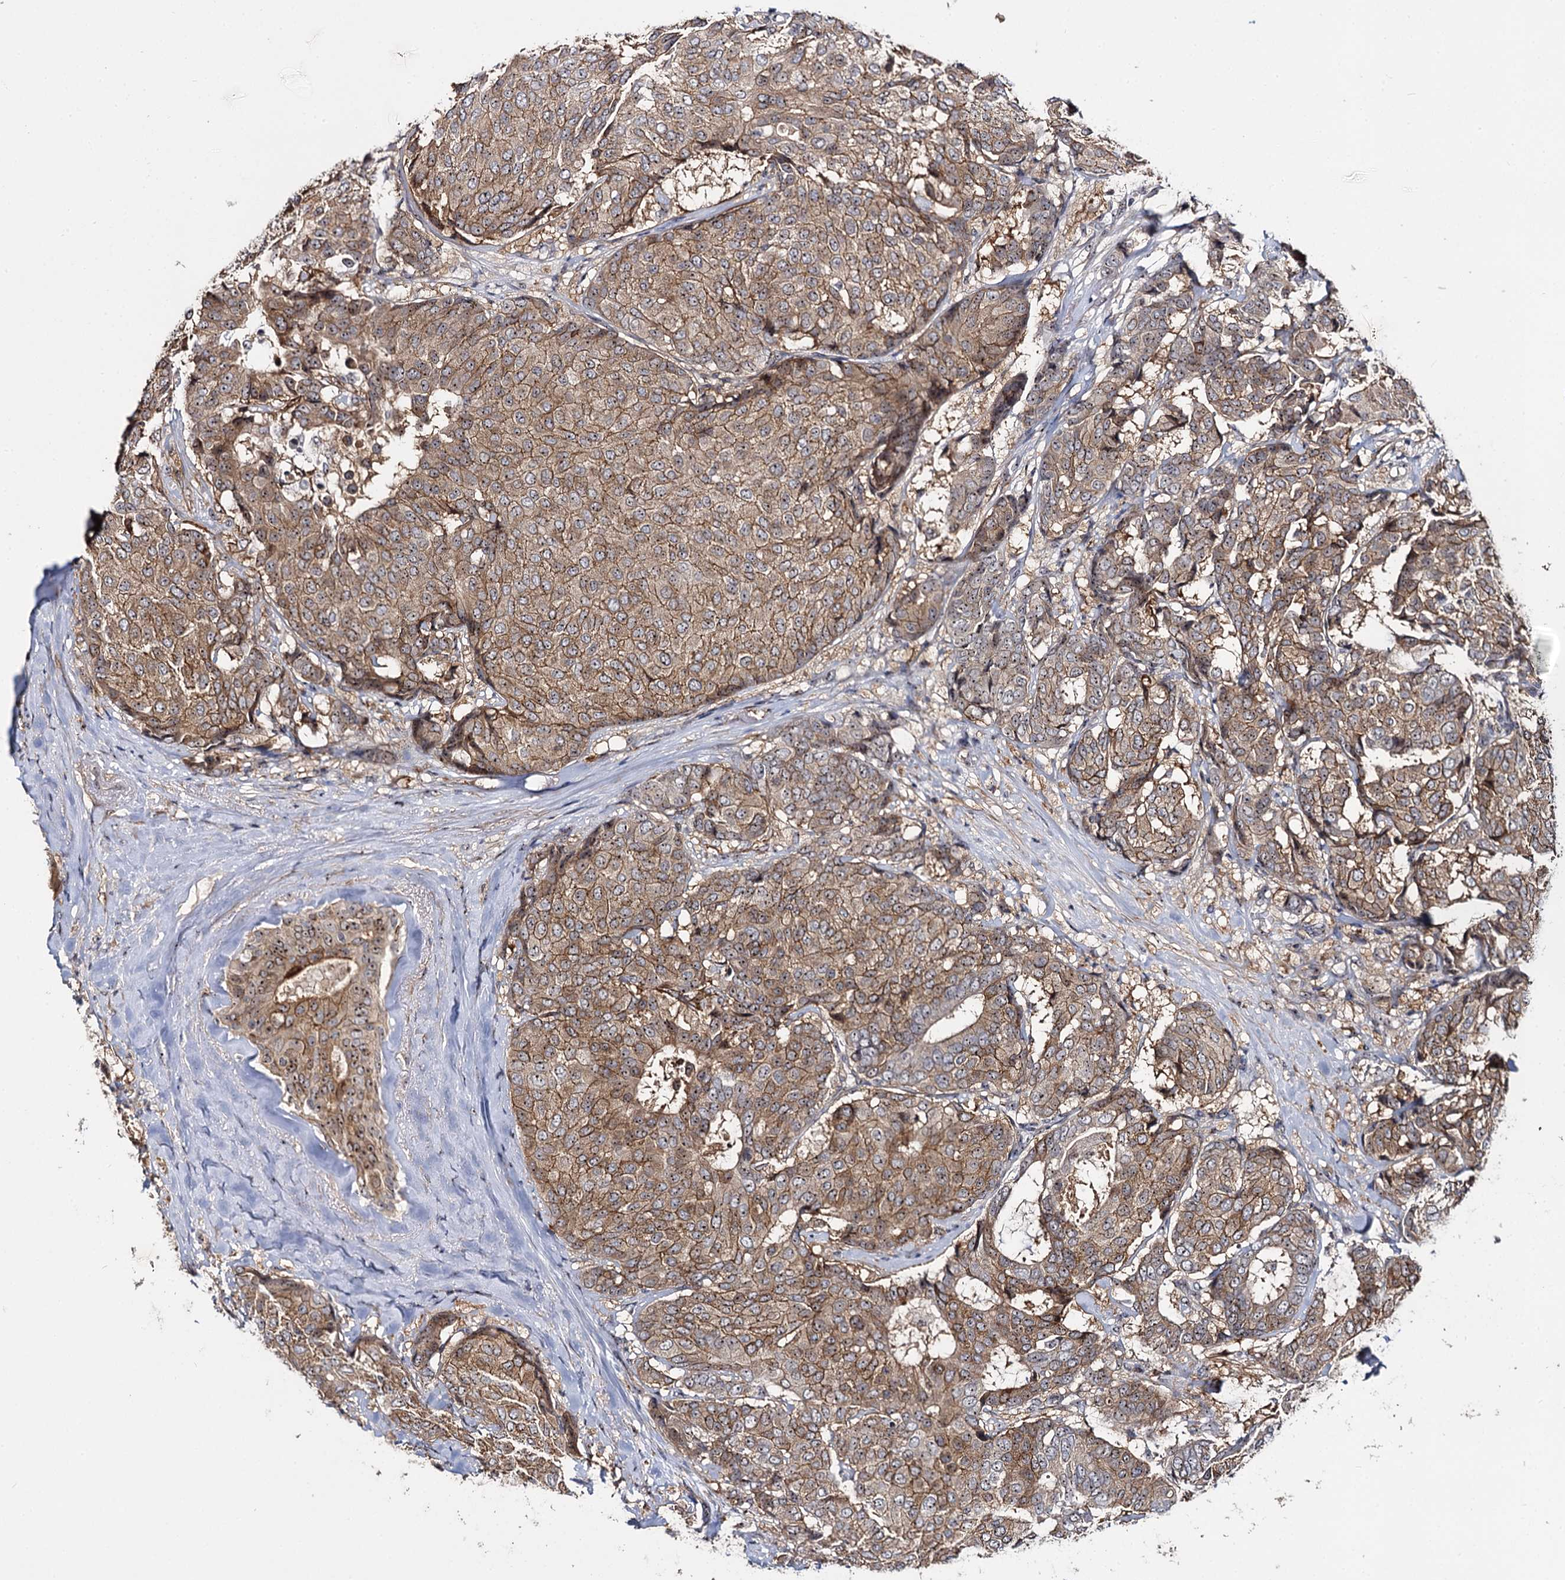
{"staining": {"intensity": "moderate", "quantity": ">75%", "location": "cytoplasmic/membranous"}, "tissue": "breast cancer", "cell_type": "Tumor cells", "image_type": "cancer", "snomed": [{"axis": "morphology", "description": "Duct carcinoma"}, {"axis": "topography", "description": "Breast"}], "caption": "Breast intraductal carcinoma stained with DAB IHC reveals medium levels of moderate cytoplasmic/membranous positivity in about >75% of tumor cells. (Stains: DAB in brown, nuclei in blue, Microscopy: brightfield microscopy at high magnification).", "gene": "SUPT20H", "patient": {"sex": "female", "age": 75}}